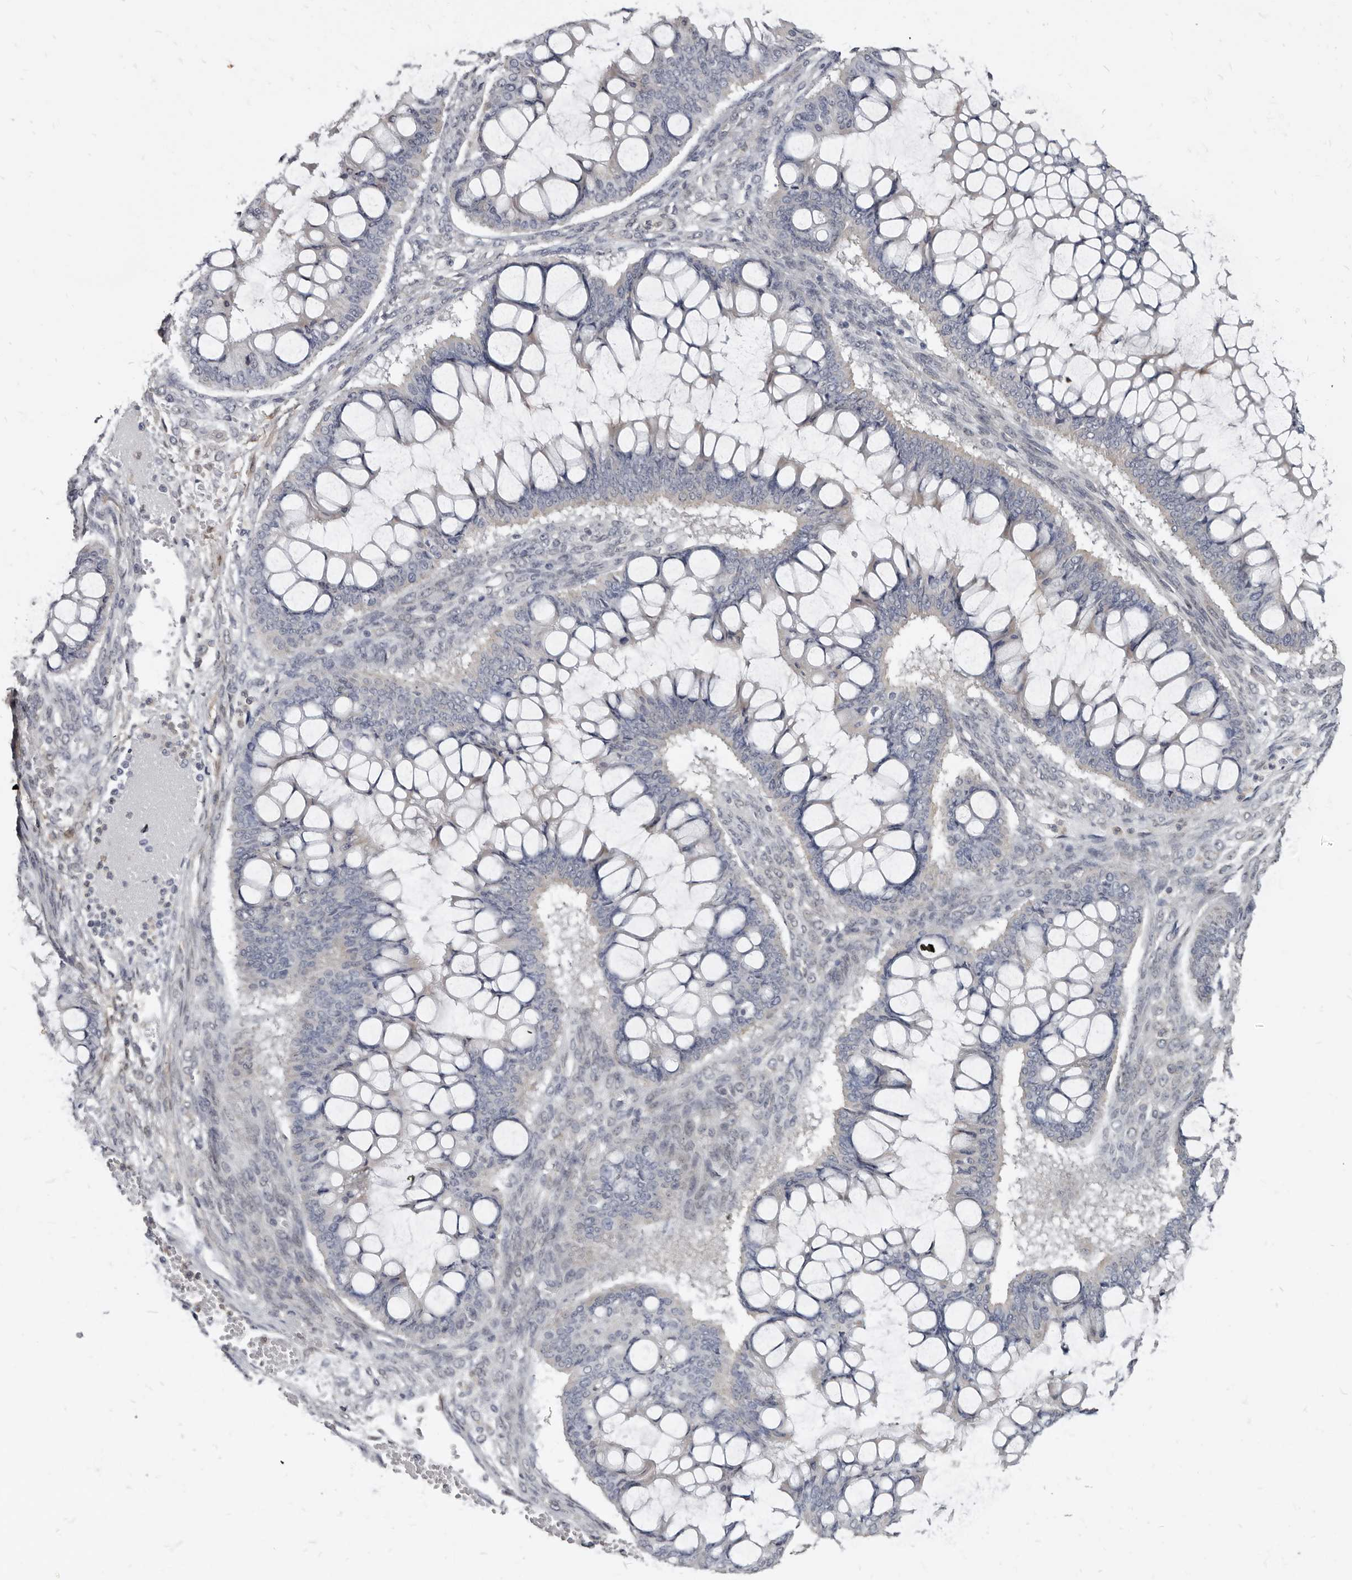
{"staining": {"intensity": "weak", "quantity": "<25%", "location": "cytoplasmic/membranous"}, "tissue": "ovarian cancer", "cell_type": "Tumor cells", "image_type": "cancer", "snomed": [{"axis": "morphology", "description": "Cystadenocarcinoma, mucinous, NOS"}, {"axis": "topography", "description": "Ovary"}], "caption": "There is no significant expression in tumor cells of ovarian cancer (mucinous cystadenocarcinoma).", "gene": "MRGPRF", "patient": {"sex": "female", "age": 73}}